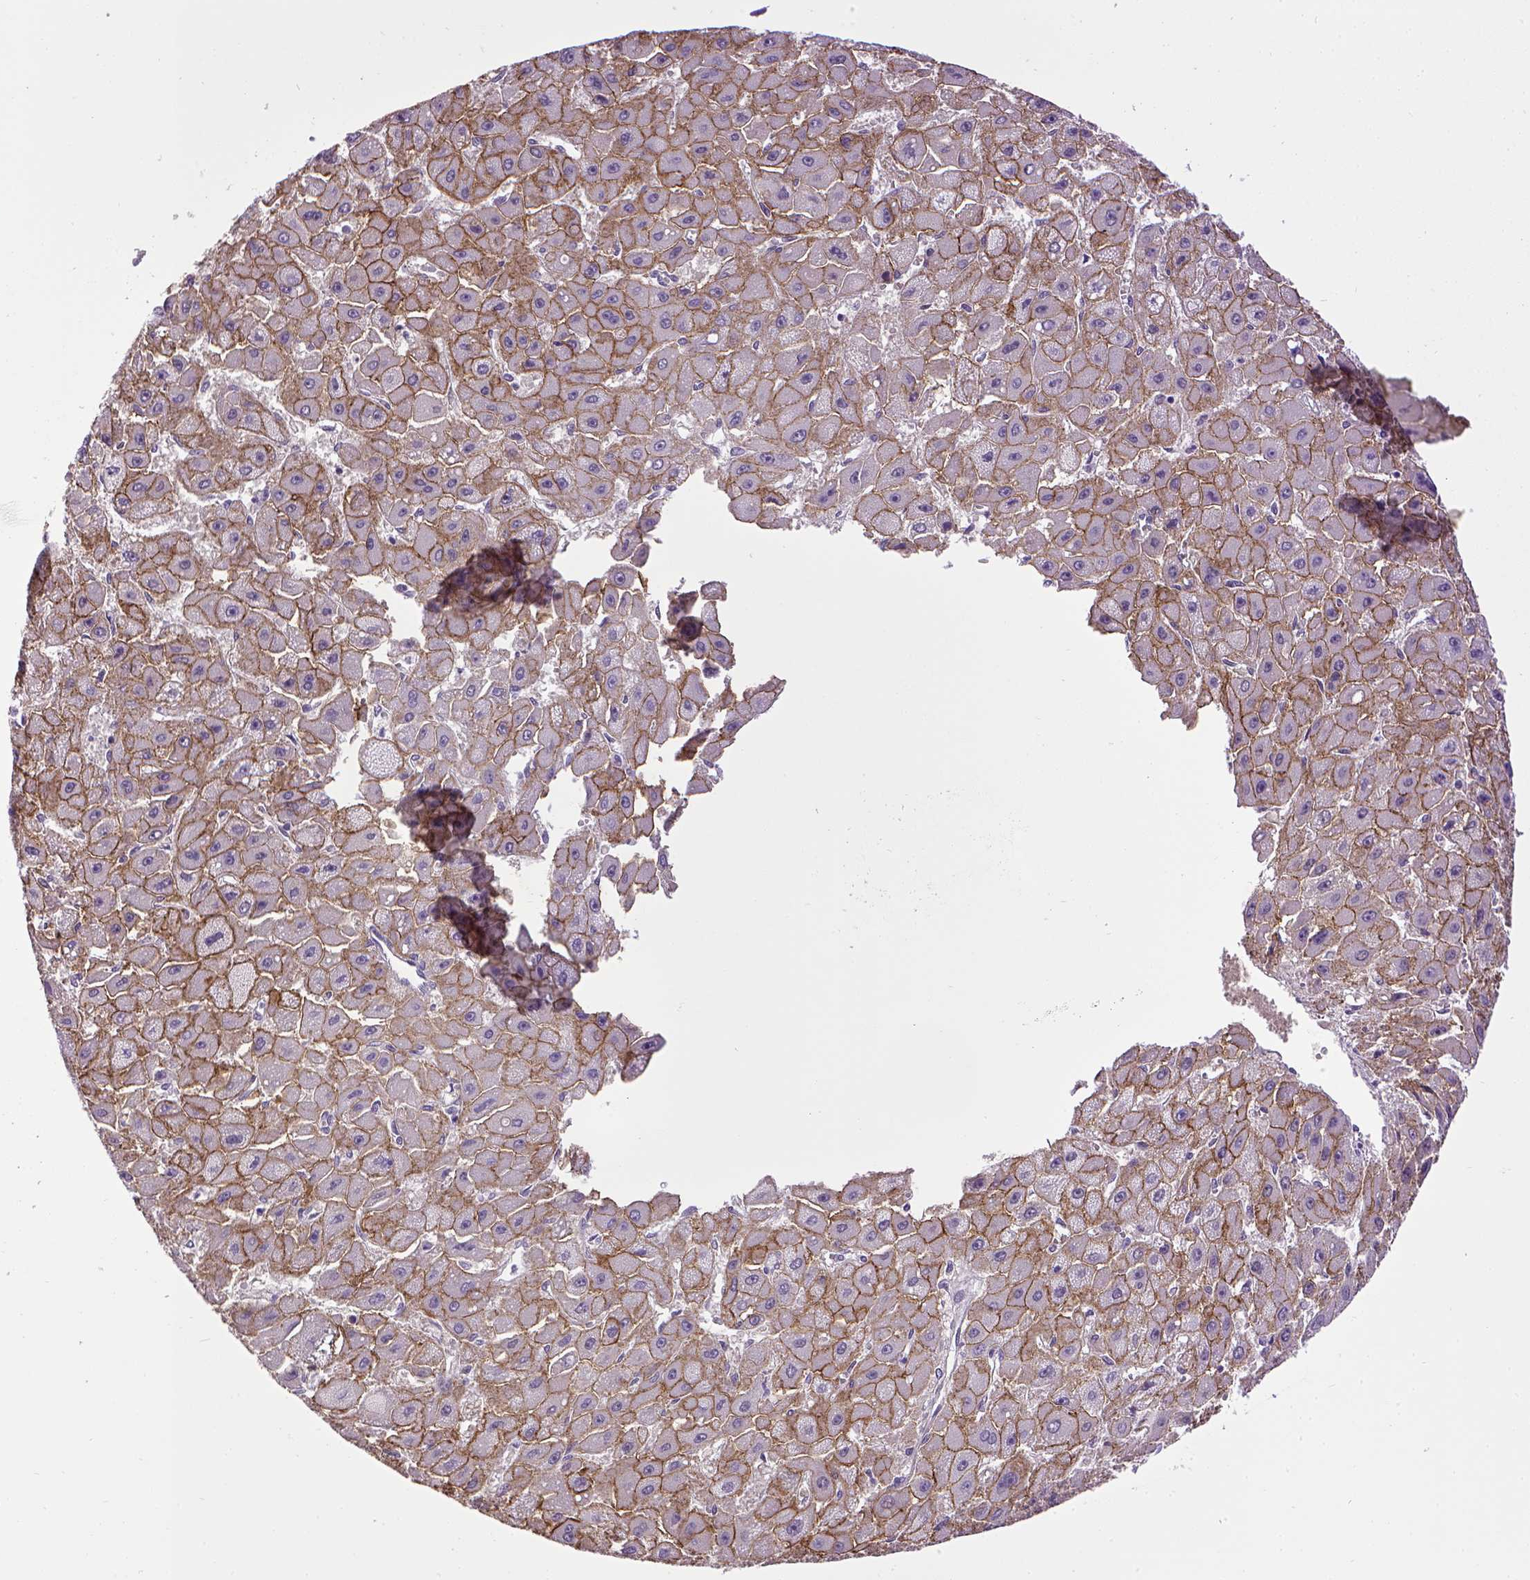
{"staining": {"intensity": "moderate", "quantity": ">75%", "location": "cytoplasmic/membranous"}, "tissue": "liver cancer", "cell_type": "Tumor cells", "image_type": "cancer", "snomed": [{"axis": "morphology", "description": "Carcinoma, Hepatocellular, NOS"}, {"axis": "topography", "description": "Liver"}], "caption": "Approximately >75% of tumor cells in human liver cancer demonstrate moderate cytoplasmic/membranous protein staining as visualized by brown immunohistochemical staining.", "gene": "CDH1", "patient": {"sex": "female", "age": 25}}